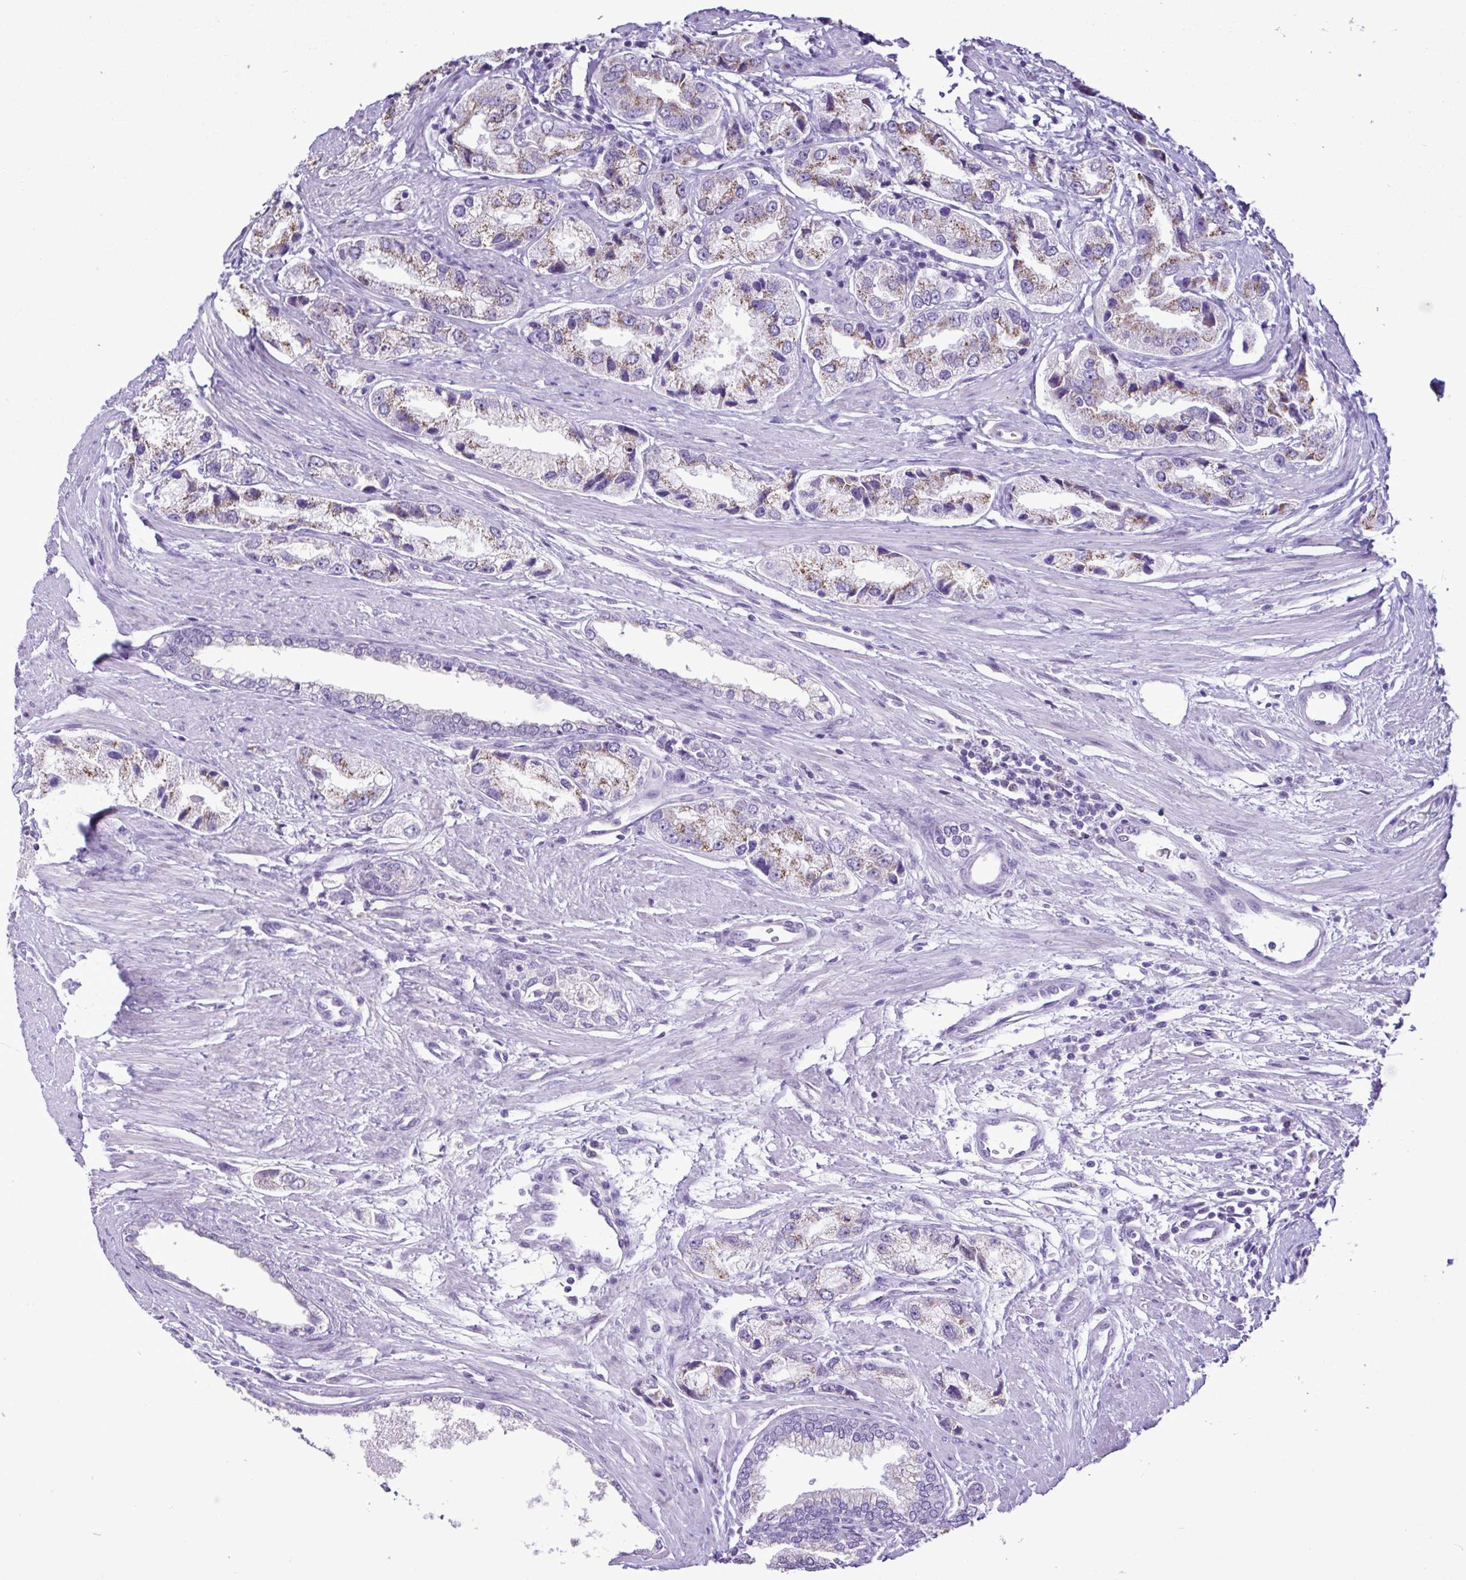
{"staining": {"intensity": "moderate", "quantity": "<25%", "location": "cytoplasmic/membranous"}, "tissue": "prostate cancer", "cell_type": "Tumor cells", "image_type": "cancer", "snomed": [{"axis": "morphology", "description": "Adenocarcinoma, Low grade"}, {"axis": "topography", "description": "Prostate"}], "caption": "Immunohistochemistry (IHC) of human prostate cancer reveals low levels of moderate cytoplasmic/membranous staining in about <25% of tumor cells.", "gene": "CBY2", "patient": {"sex": "male", "age": 69}}